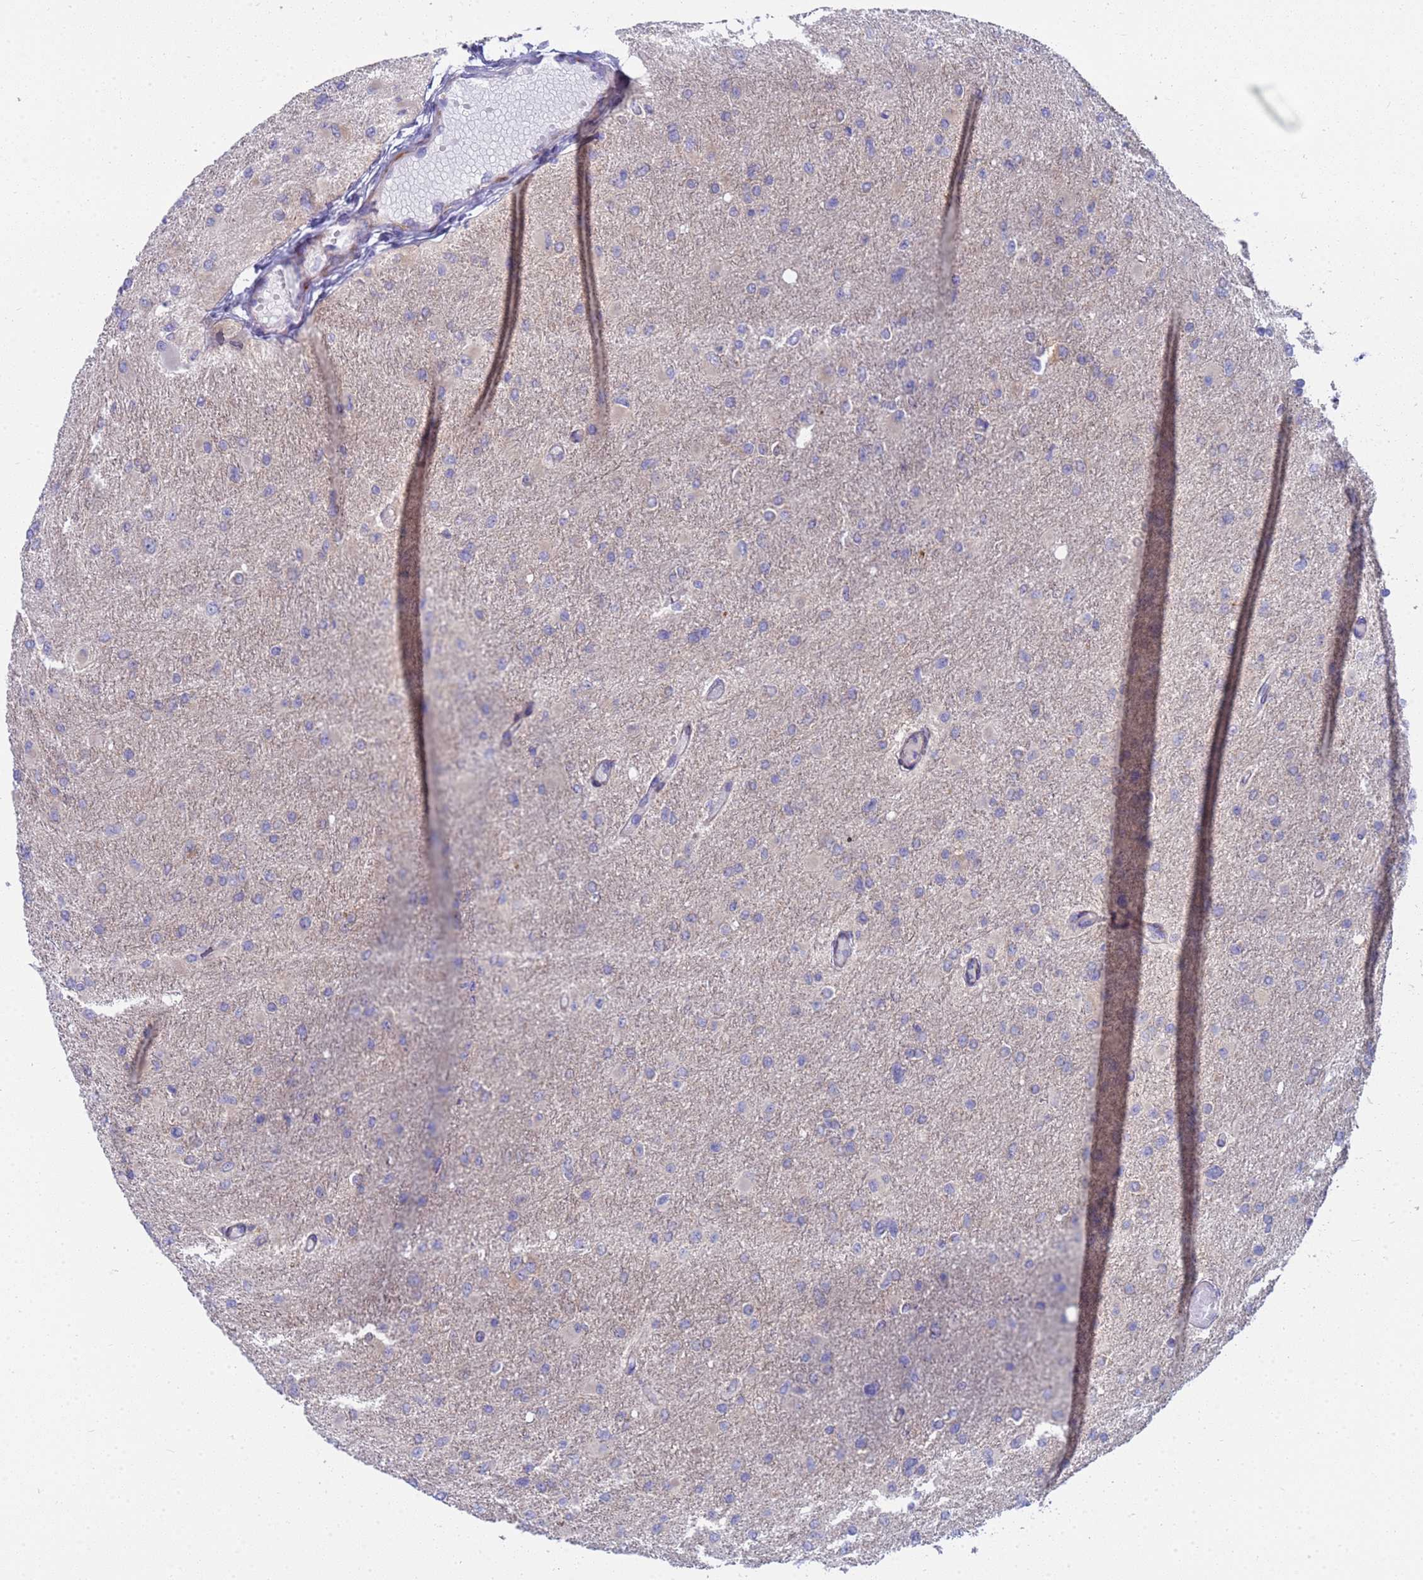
{"staining": {"intensity": "negative", "quantity": "none", "location": "none"}, "tissue": "glioma", "cell_type": "Tumor cells", "image_type": "cancer", "snomed": [{"axis": "morphology", "description": "Glioma, malignant, High grade"}, {"axis": "topography", "description": "Cerebral cortex"}], "caption": "Tumor cells are negative for protein expression in human glioma.", "gene": "ENOSF1", "patient": {"sex": "female", "age": 36}}